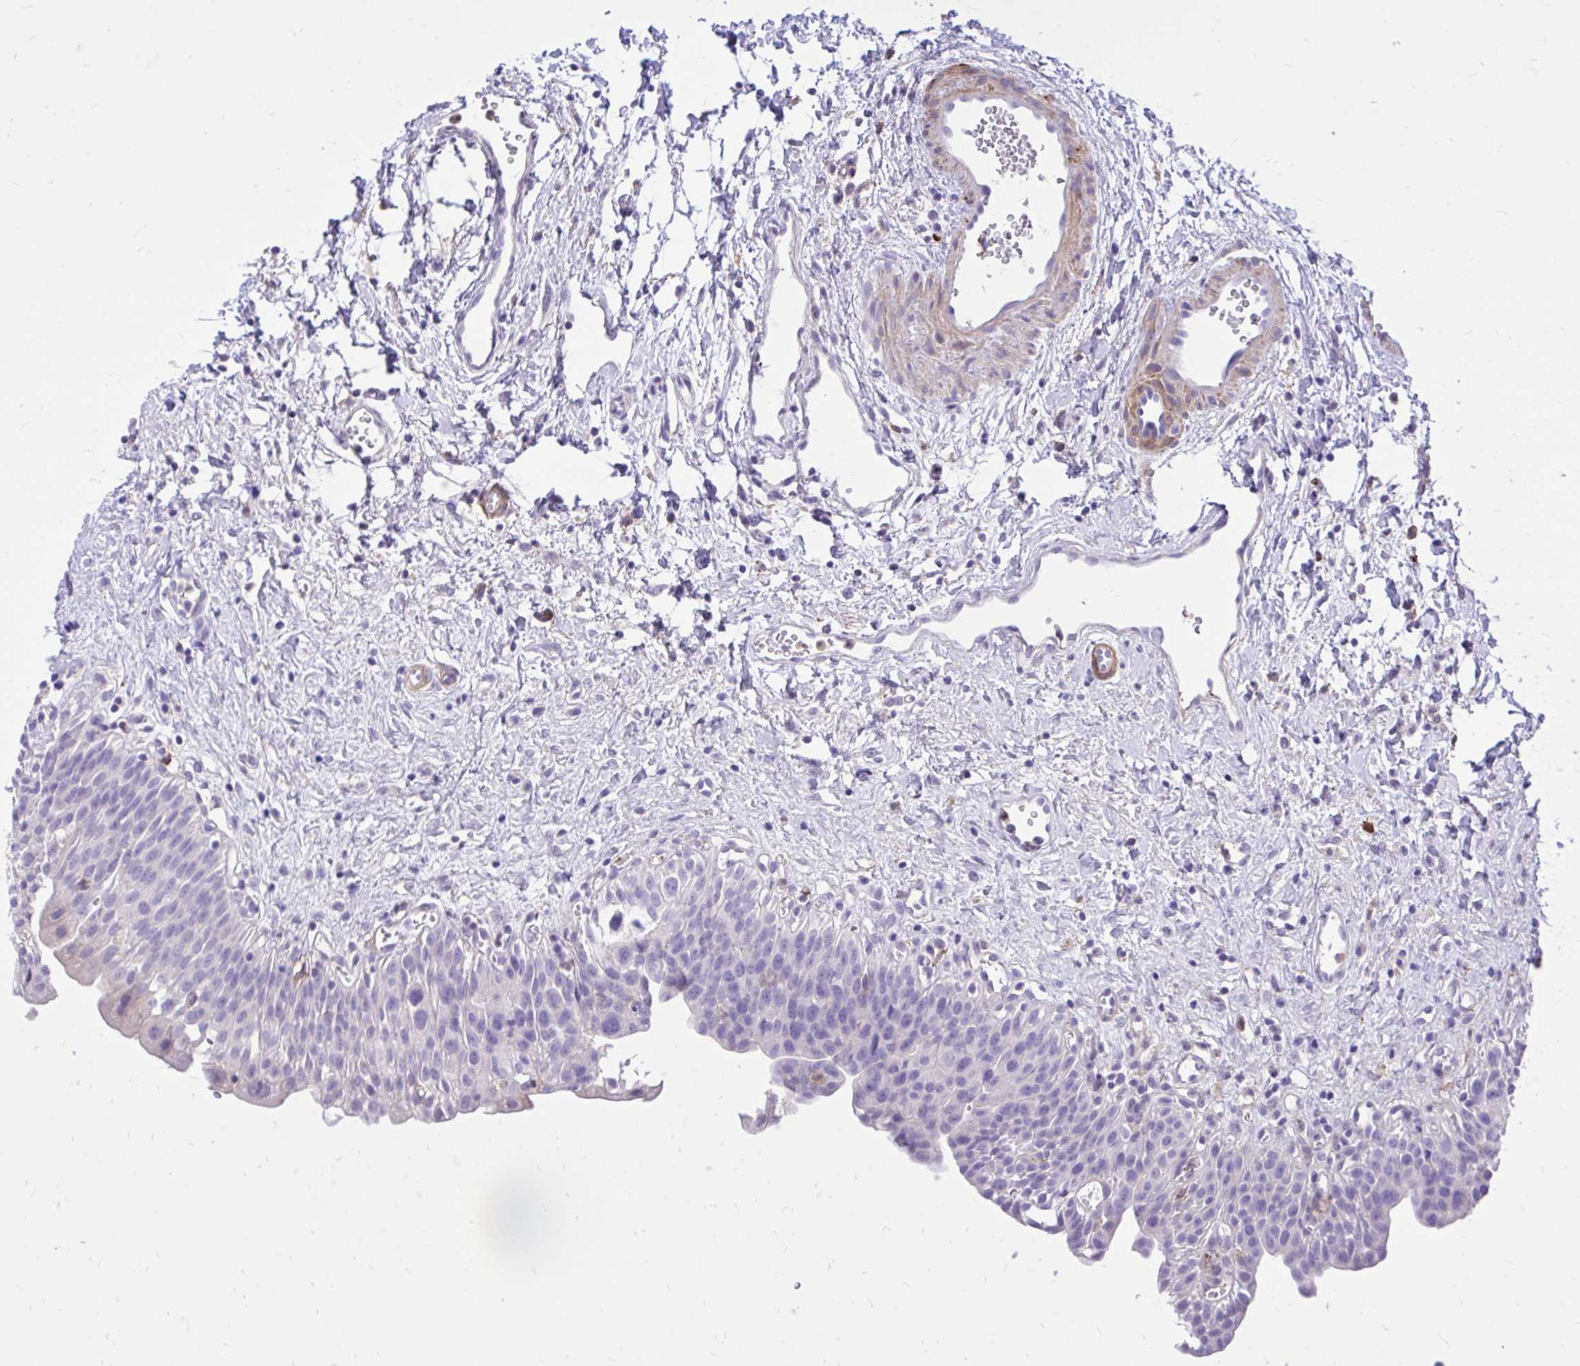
{"staining": {"intensity": "negative", "quantity": "none", "location": "none"}, "tissue": "urinary bladder", "cell_type": "Urothelial cells", "image_type": "normal", "snomed": [{"axis": "morphology", "description": "Normal tissue, NOS"}, {"axis": "topography", "description": "Urinary bladder"}], "caption": "Immunohistochemistry photomicrograph of unremarkable human urinary bladder stained for a protein (brown), which demonstrates no staining in urothelial cells.", "gene": "TLR7", "patient": {"sex": "male", "age": 51}}